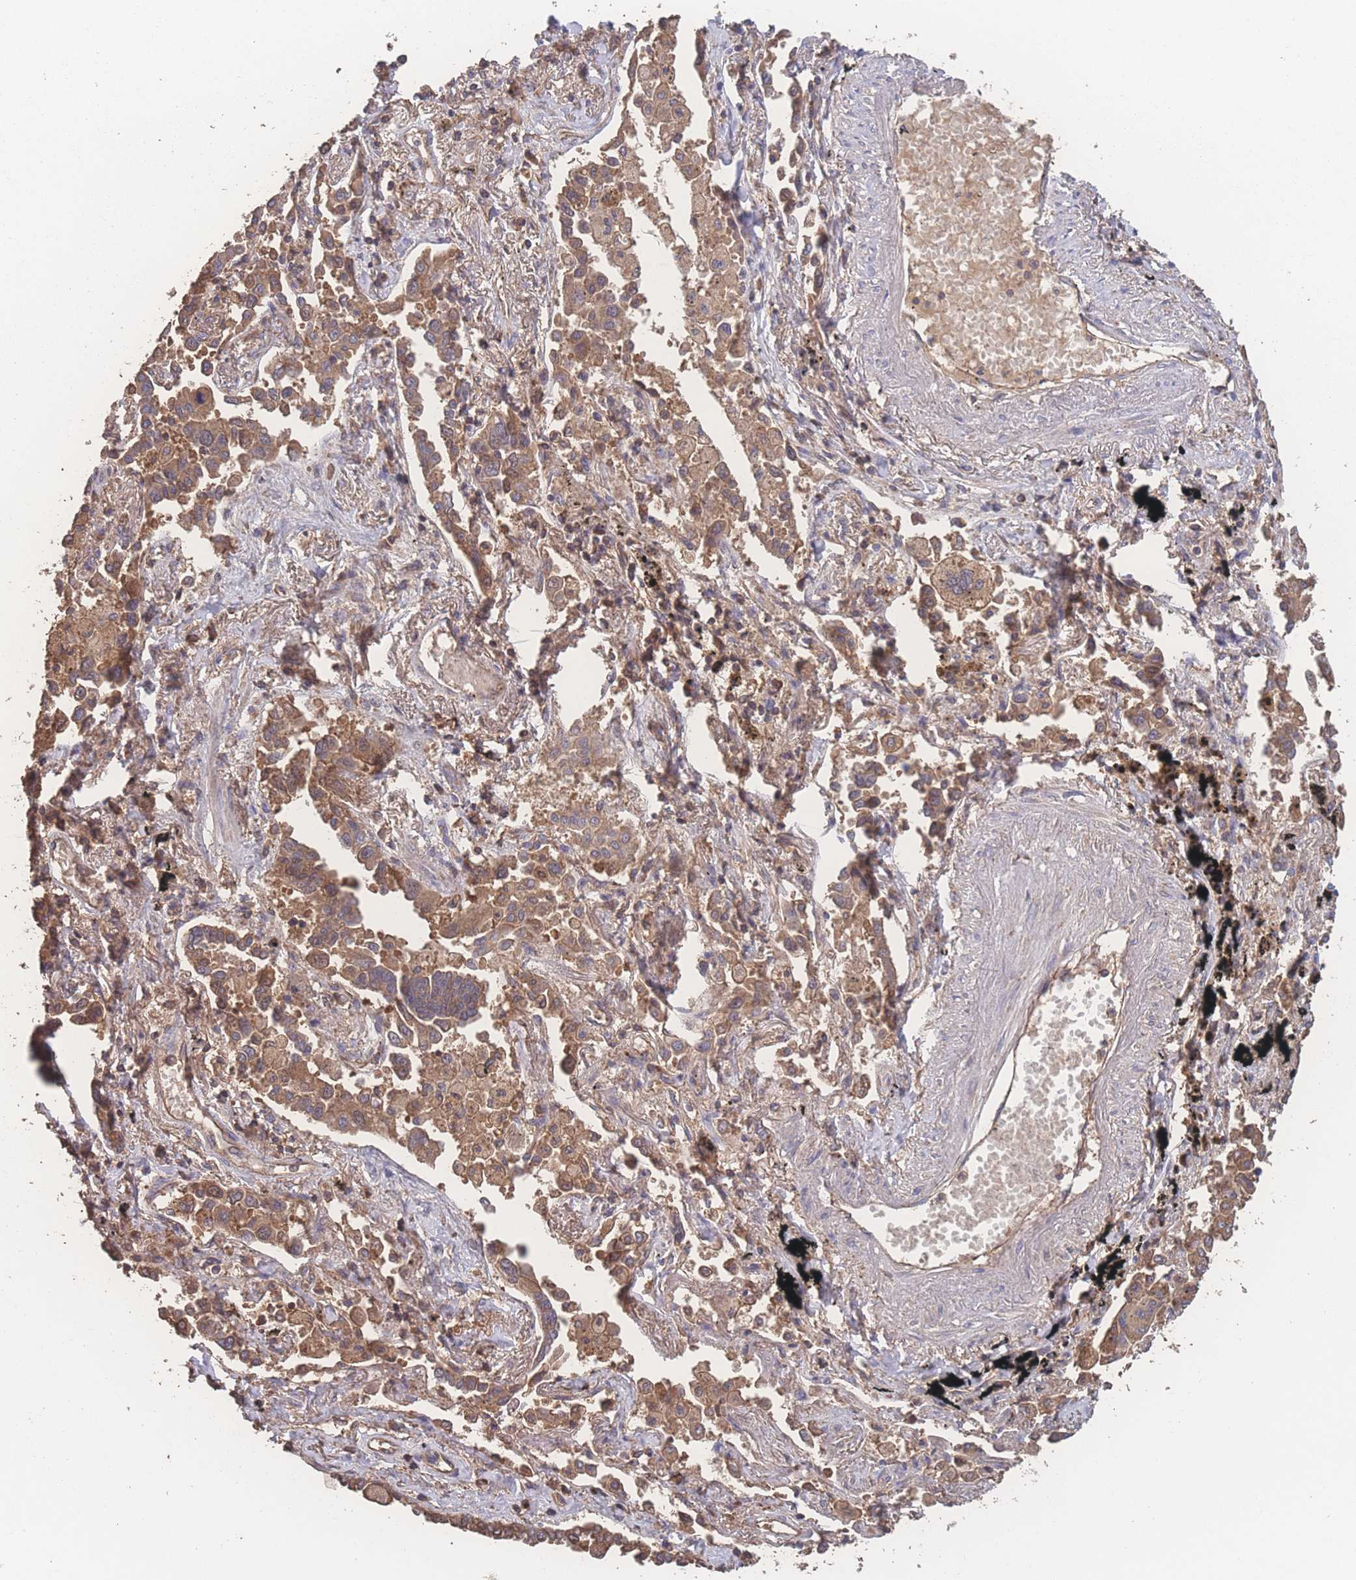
{"staining": {"intensity": "moderate", "quantity": ">75%", "location": "cytoplasmic/membranous"}, "tissue": "lung cancer", "cell_type": "Tumor cells", "image_type": "cancer", "snomed": [{"axis": "morphology", "description": "Adenocarcinoma, NOS"}, {"axis": "topography", "description": "Lung"}], "caption": "The micrograph exhibits immunohistochemical staining of lung cancer. There is moderate cytoplasmic/membranous expression is appreciated in about >75% of tumor cells.", "gene": "ATXN10", "patient": {"sex": "male", "age": 67}}